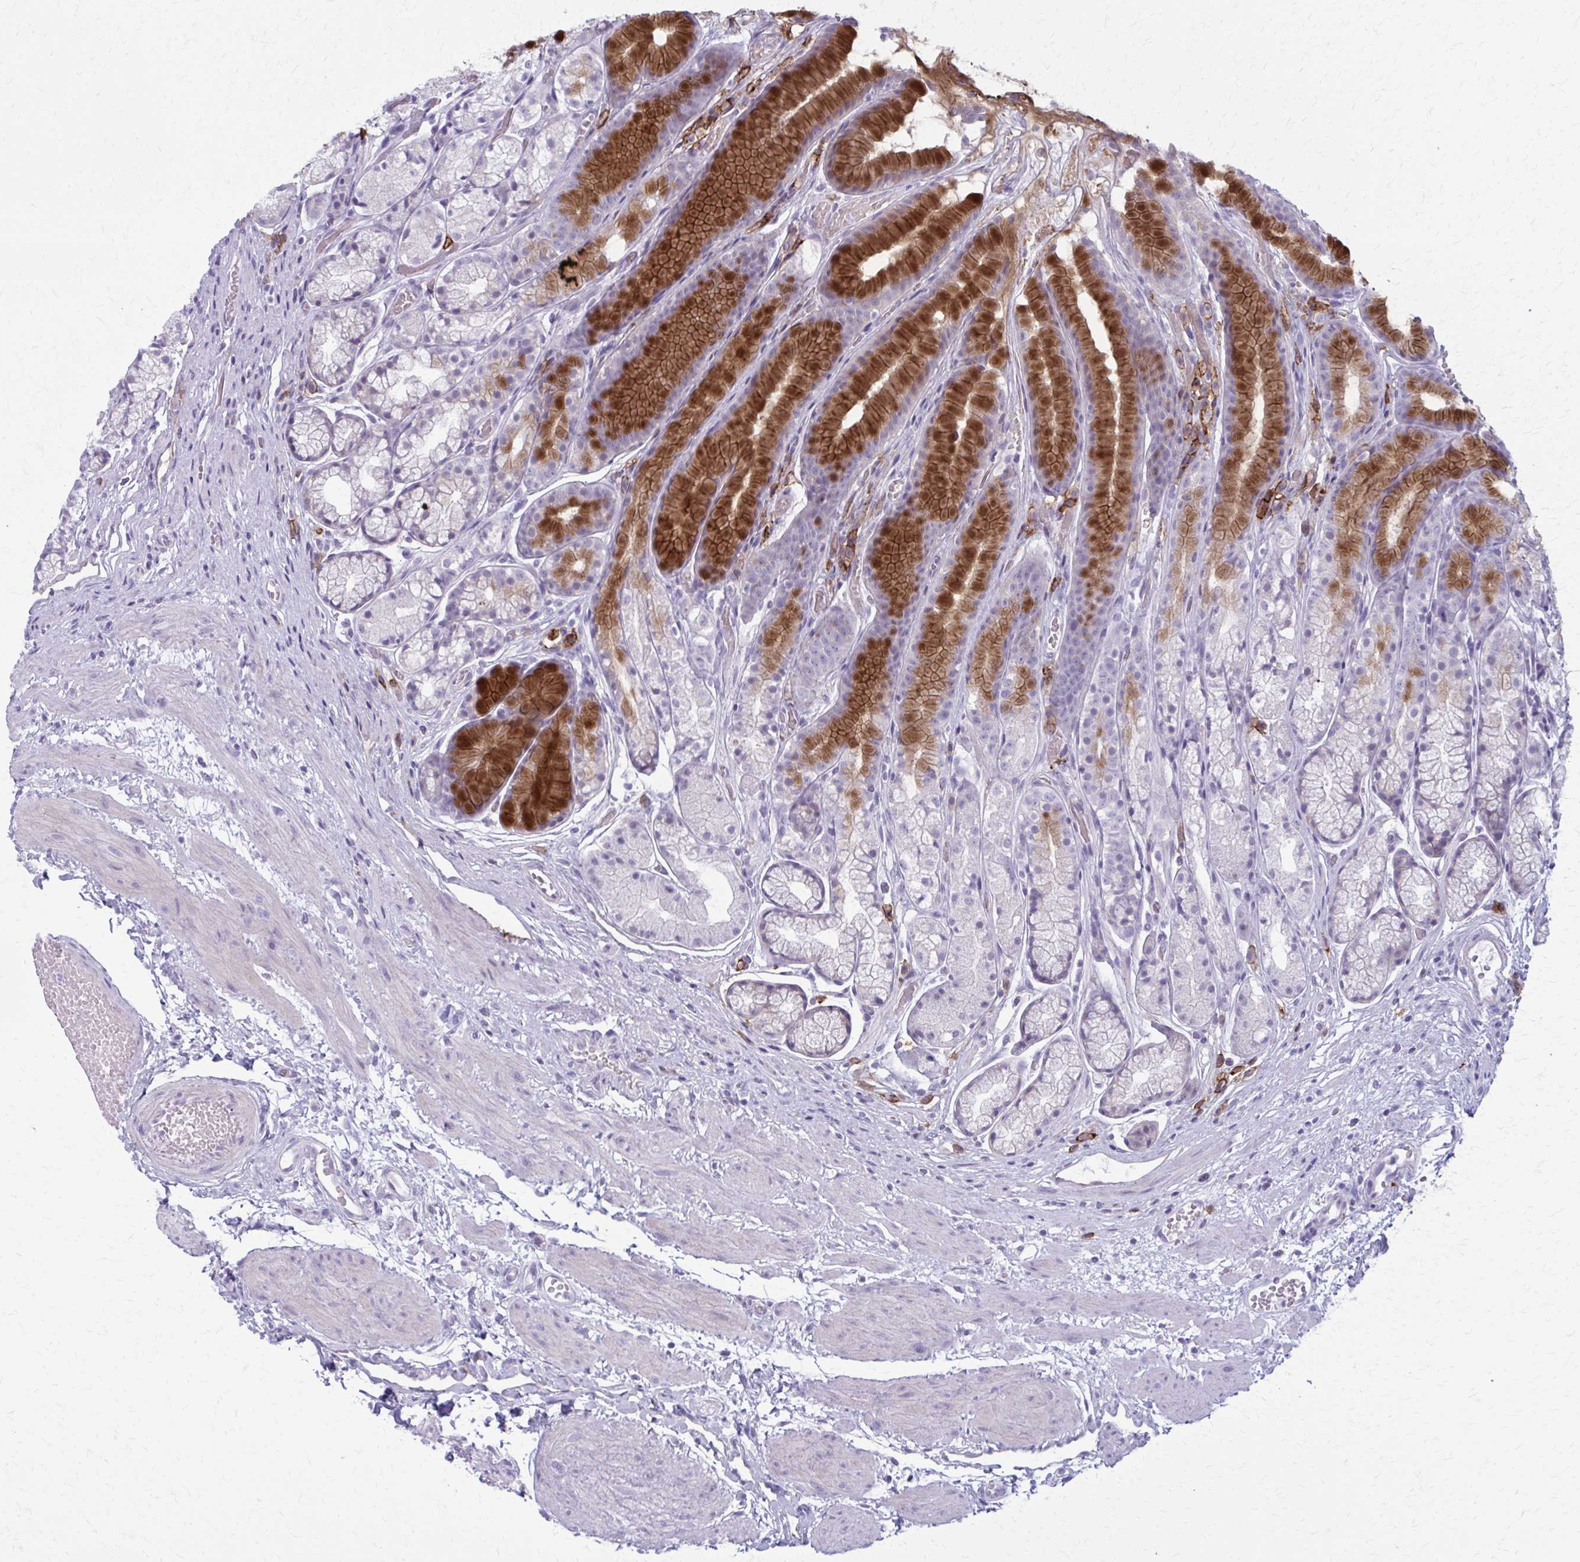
{"staining": {"intensity": "strong", "quantity": "25%-75%", "location": "cytoplasmic/membranous"}, "tissue": "stomach", "cell_type": "Glandular cells", "image_type": "normal", "snomed": [{"axis": "morphology", "description": "Normal tissue, NOS"}, {"axis": "topography", "description": "Smooth muscle"}, {"axis": "topography", "description": "Stomach"}], "caption": "Immunohistochemical staining of unremarkable human stomach displays 25%-75% levels of strong cytoplasmic/membranous protein expression in about 25%-75% of glandular cells. Nuclei are stained in blue.", "gene": "CD38", "patient": {"sex": "male", "age": 70}}